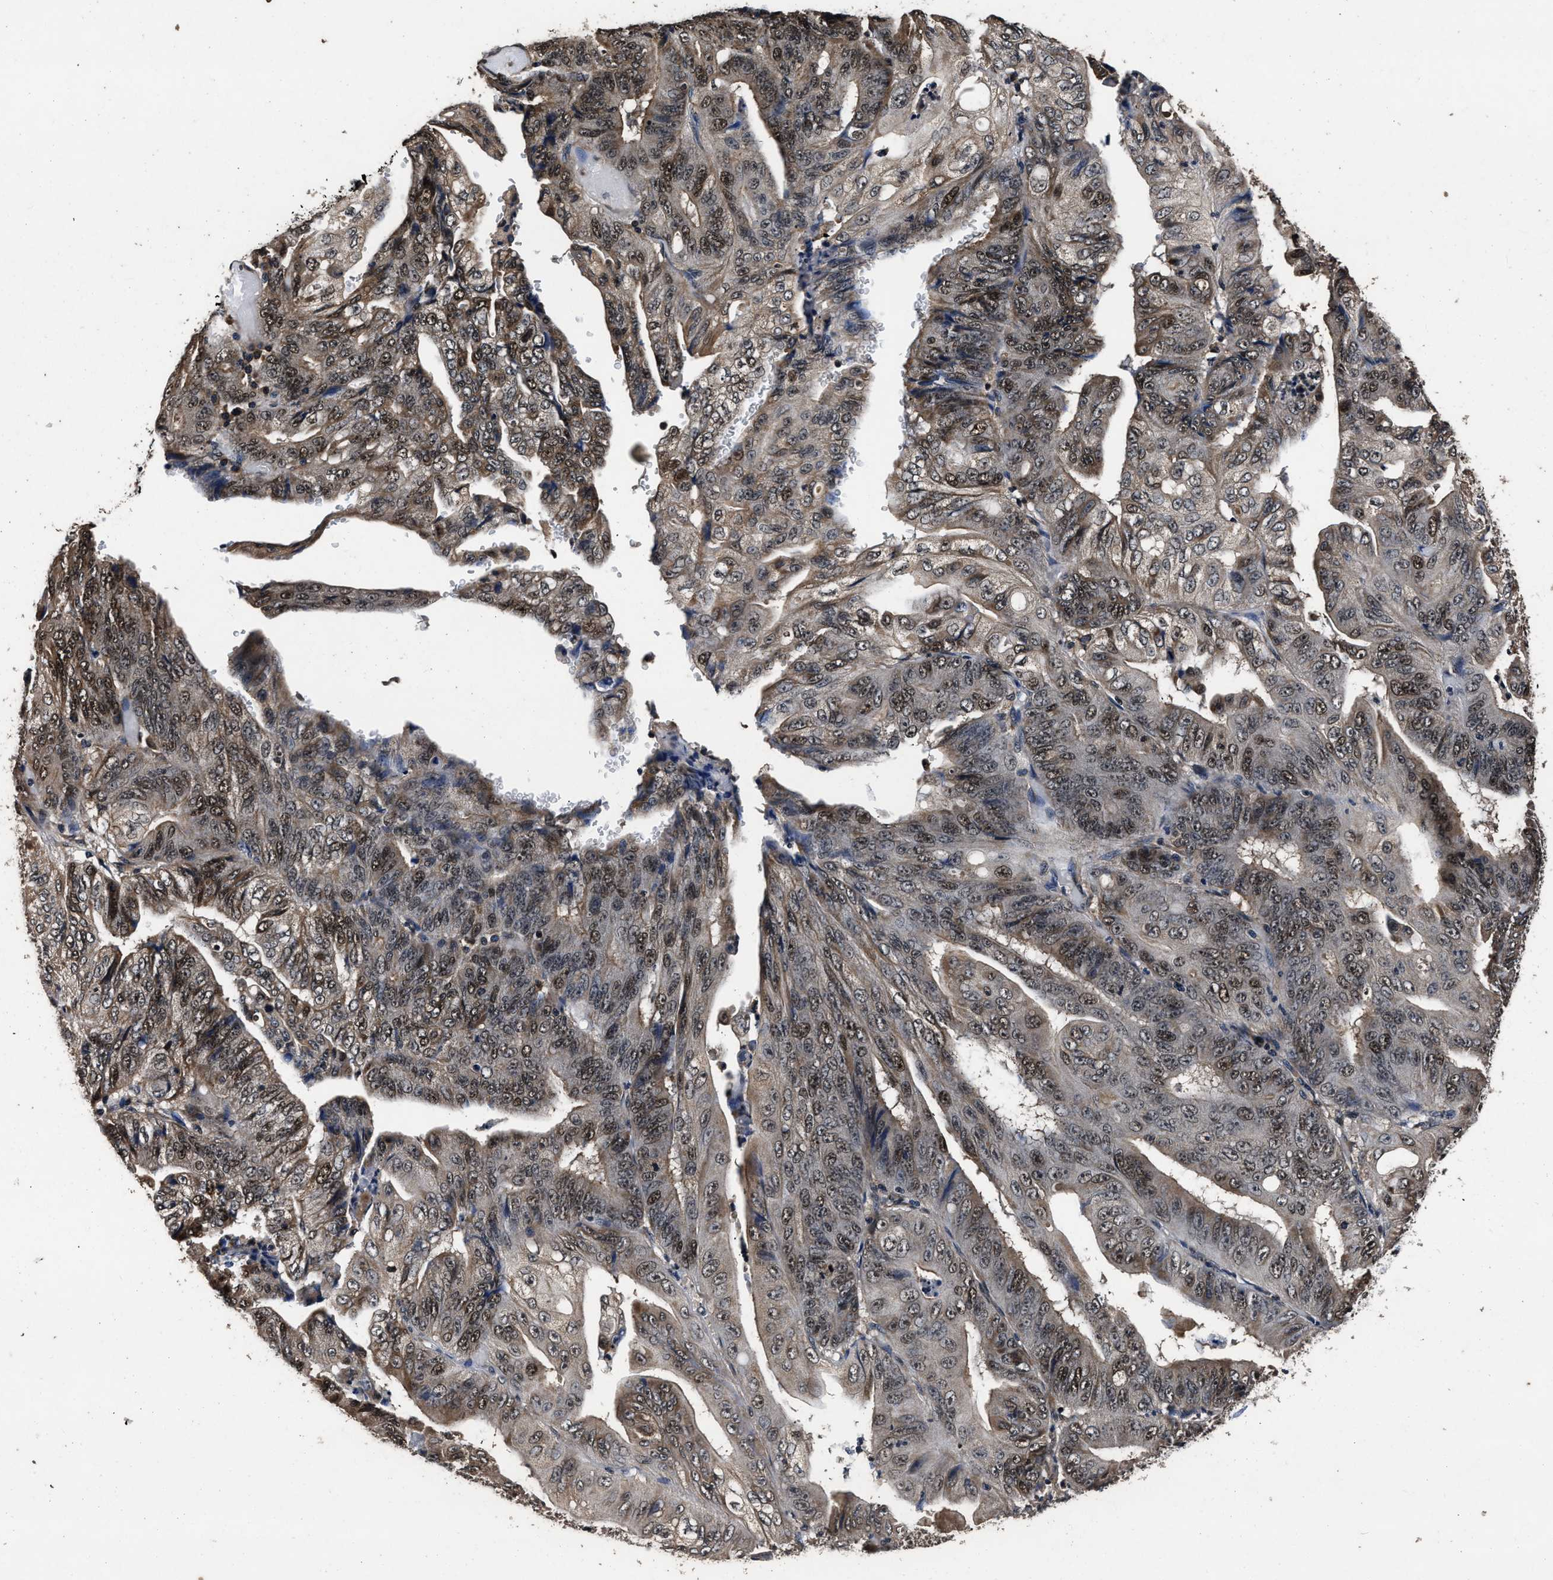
{"staining": {"intensity": "moderate", "quantity": ">75%", "location": "nuclear"}, "tissue": "stomach cancer", "cell_type": "Tumor cells", "image_type": "cancer", "snomed": [{"axis": "morphology", "description": "Adenocarcinoma, NOS"}, {"axis": "topography", "description": "Stomach"}], "caption": "Stomach adenocarcinoma stained with DAB immunohistochemistry shows medium levels of moderate nuclear staining in about >75% of tumor cells.", "gene": "CSTF1", "patient": {"sex": "female", "age": 73}}